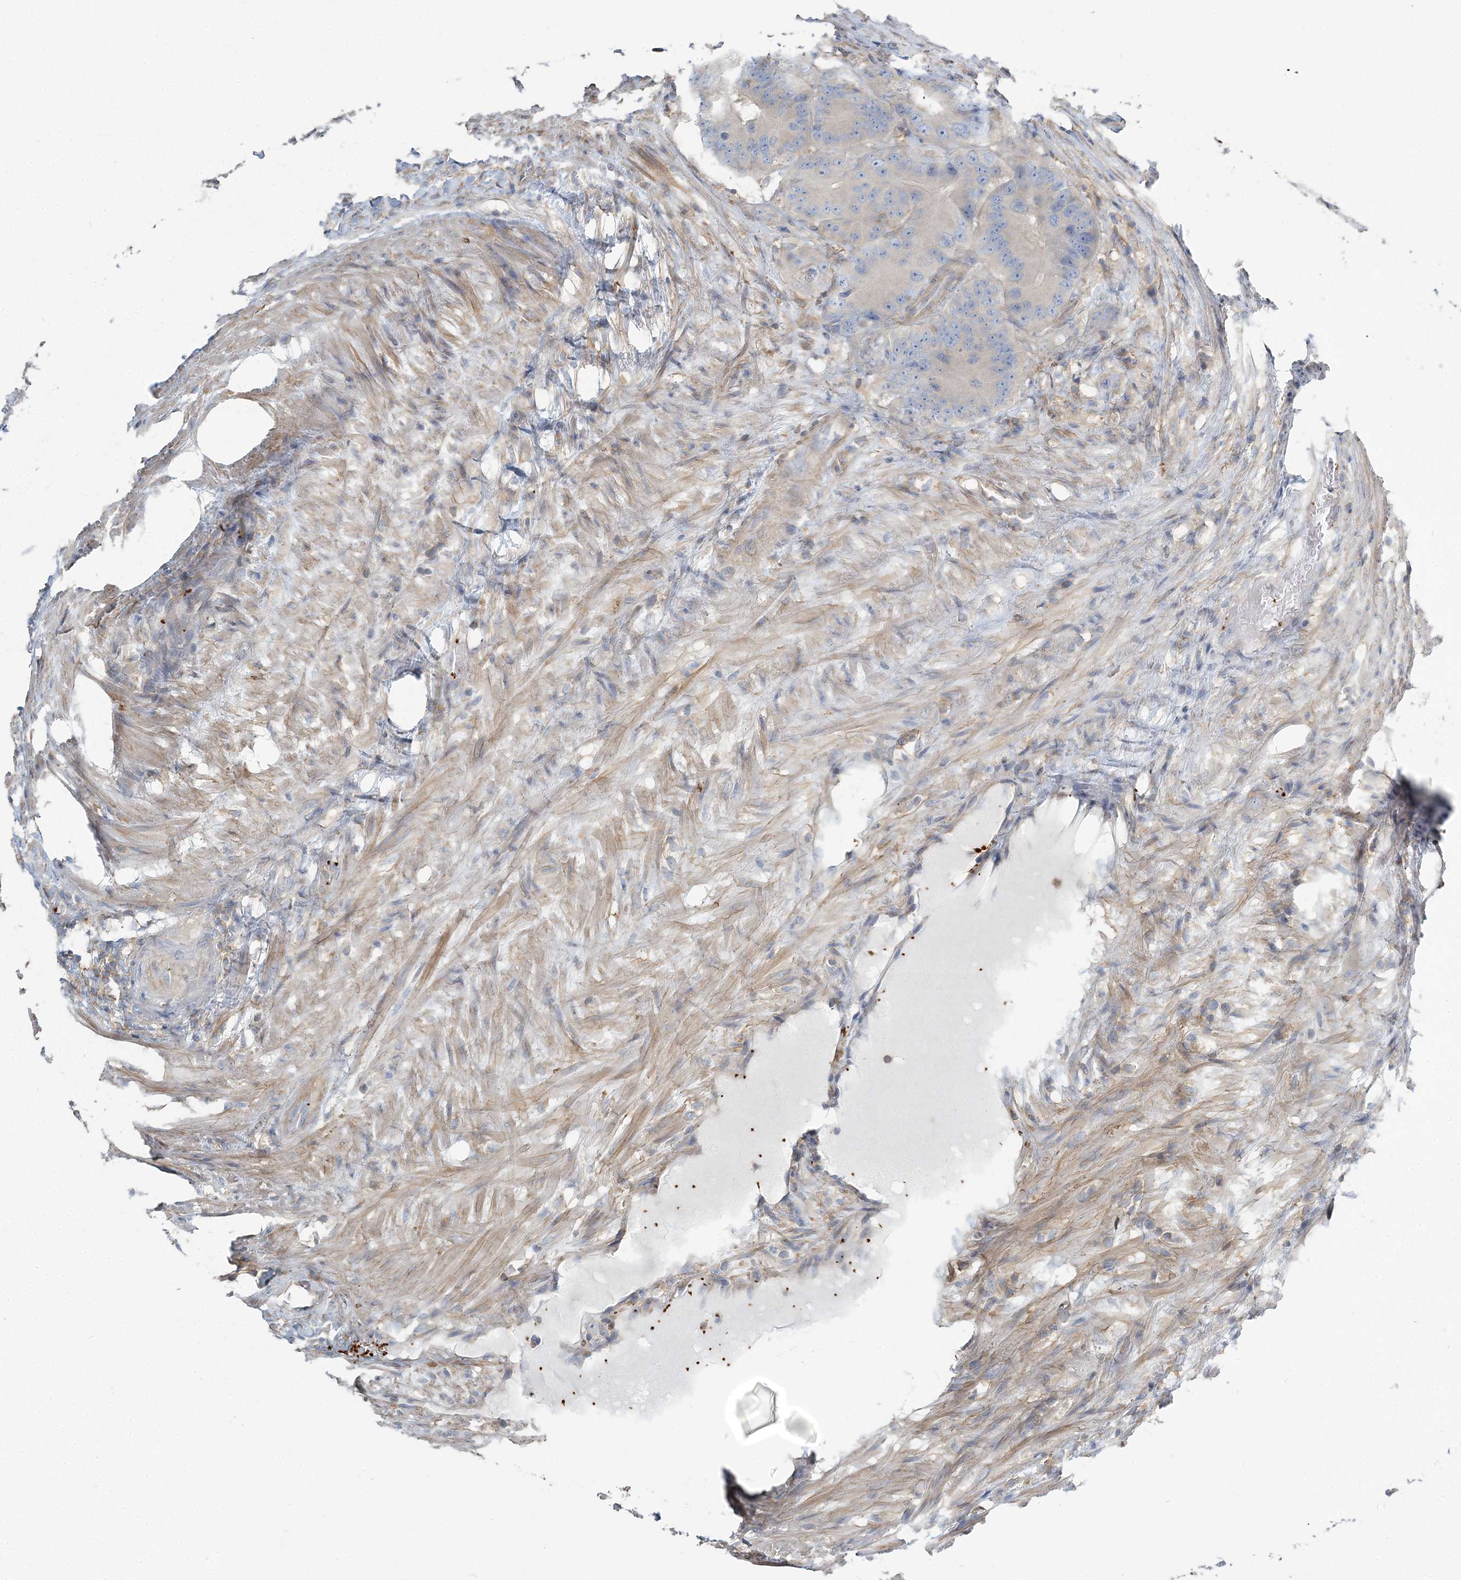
{"staining": {"intensity": "negative", "quantity": "none", "location": "none"}, "tissue": "colorectal cancer", "cell_type": "Tumor cells", "image_type": "cancer", "snomed": [{"axis": "morphology", "description": "Adenocarcinoma, NOS"}, {"axis": "topography", "description": "Colon"}], "caption": "An IHC photomicrograph of adenocarcinoma (colorectal) is shown. There is no staining in tumor cells of adenocarcinoma (colorectal).", "gene": "CUEDC2", "patient": {"sex": "male", "age": 83}}